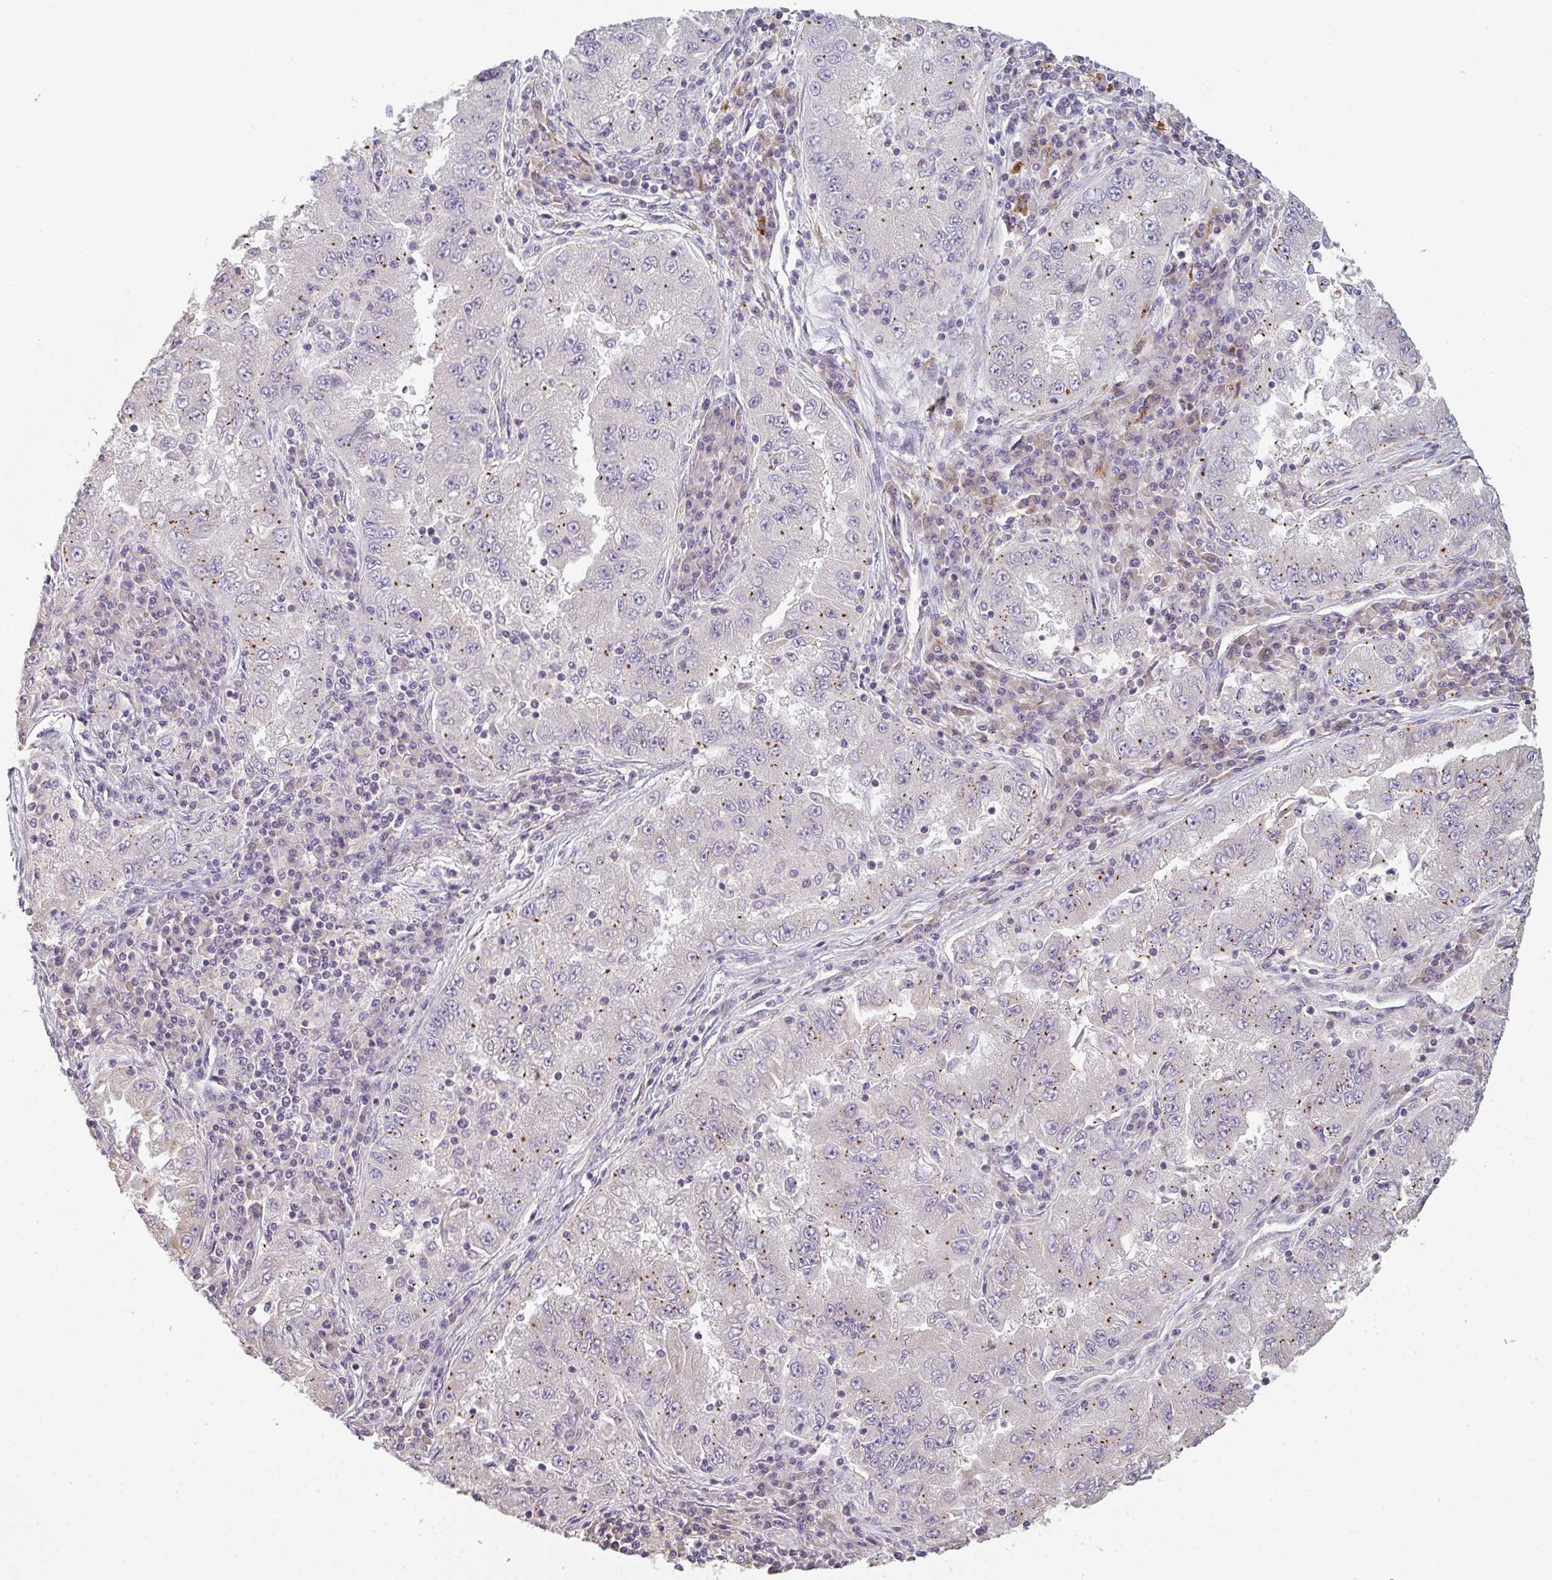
{"staining": {"intensity": "moderate", "quantity": "25%-75%", "location": "cytoplasmic/membranous"}, "tissue": "lung cancer", "cell_type": "Tumor cells", "image_type": "cancer", "snomed": [{"axis": "morphology", "description": "Adenocarcinoma, NOS"}, {"axis": "morphology", "description": "Adenocarcinoma primary or metastatic"}, {"axis": "topography", "description": "Lung"}], "caption": "A high-resolution micrograph shows immunohistochemistry (IHC) staining of lung adenocarcinoma, which displays moderate cytoplasmic/membranous staining in approximately 25%-75% of tumor cells. (DAB (3,3'-diaminobenzidine) IHC with brightfield microscopy, high magnification).", "gene": "TMEM237", "patient": {"sex": "male", "age": 74}}